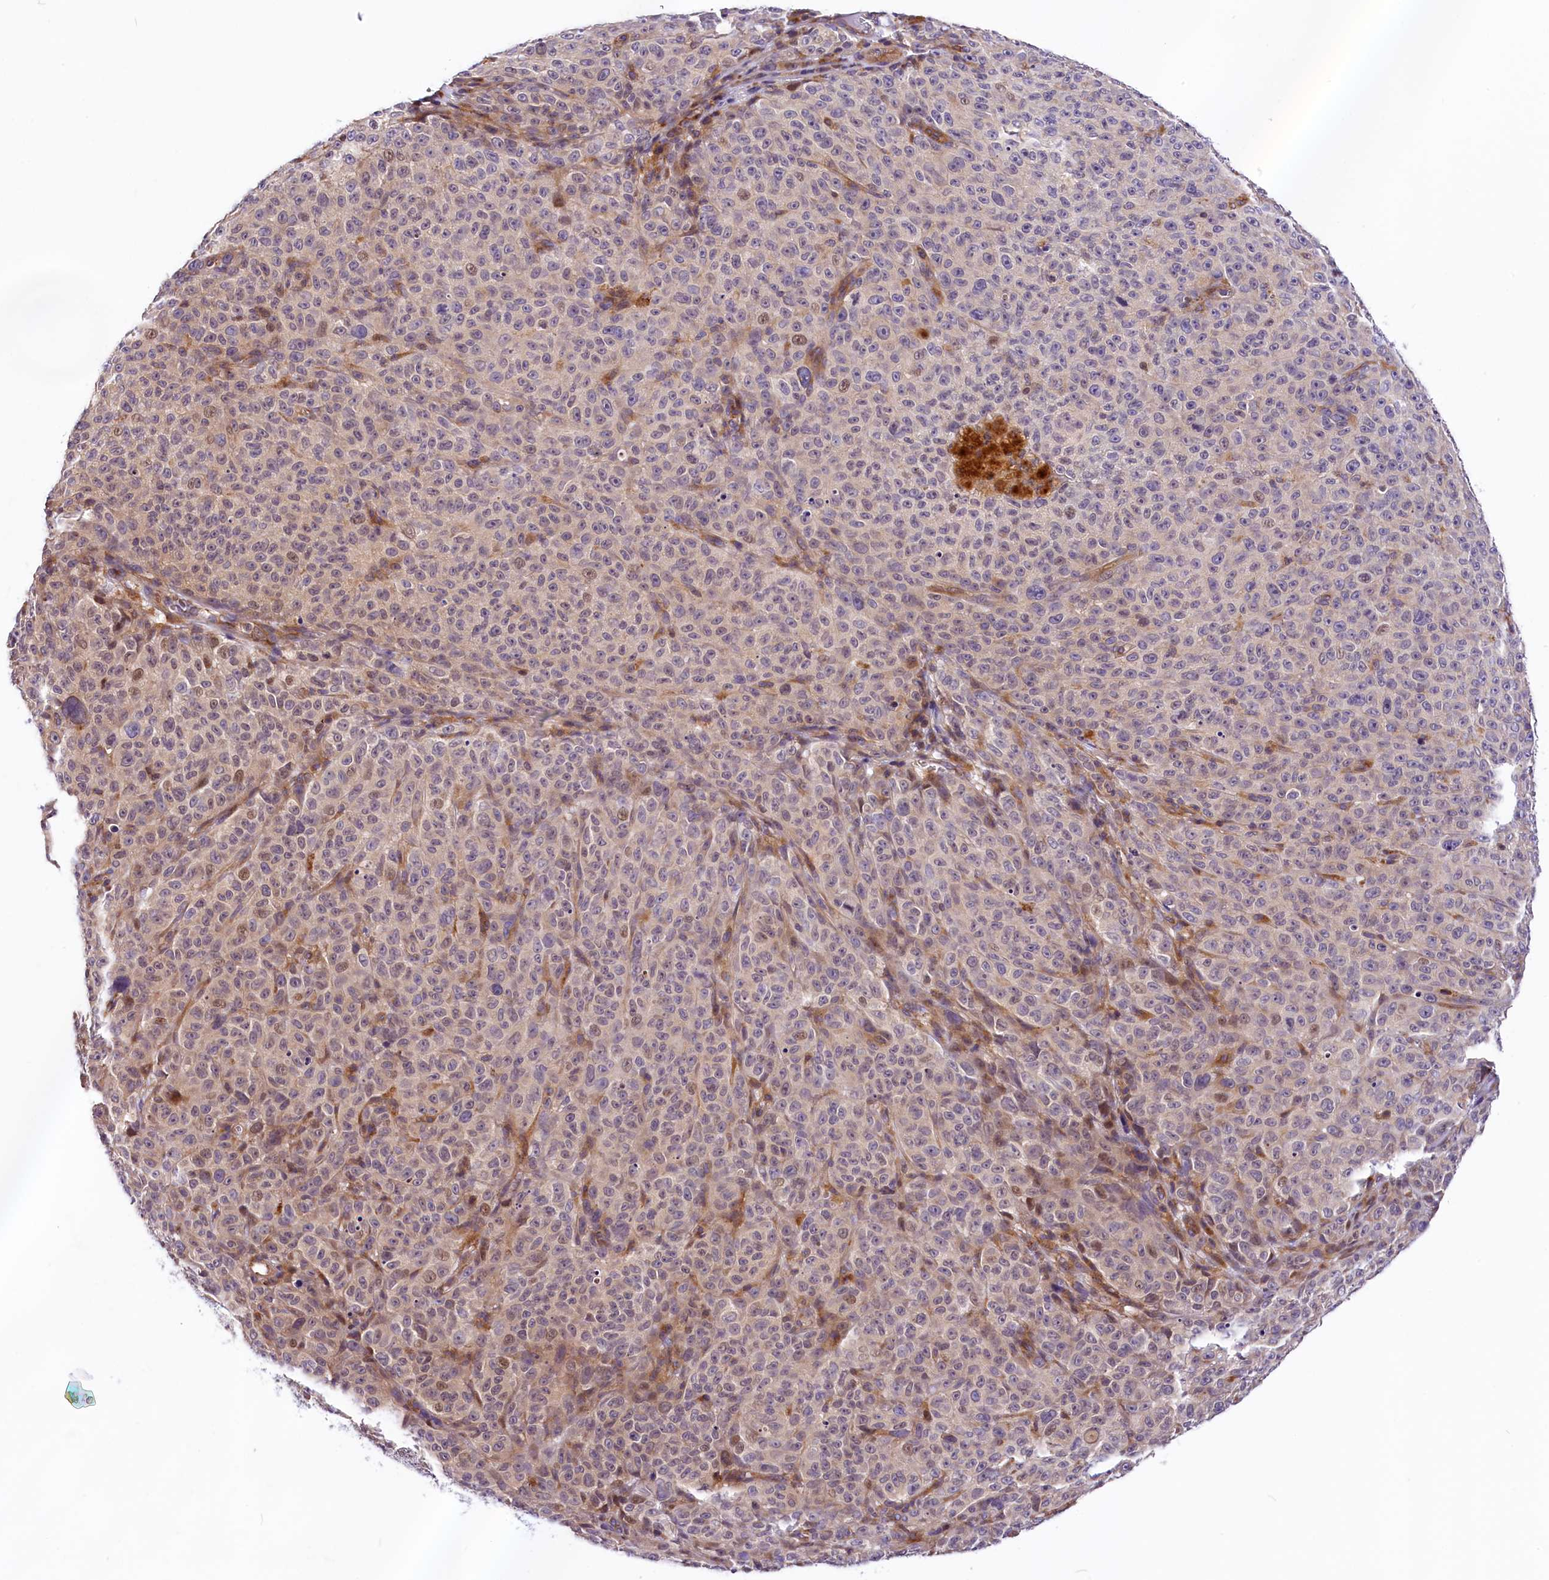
{"staining": {"intensity": "weak", "quantity": "<25%", "location": "nuclear"}, "tissue": "melanoma", "cell_type": "Tumor cells", "image_type": "cancer", "snomed": [{"axis": "morphology", "description": "Malignant melanoma, NOS"}, {"axis": "topography", "description": "Skin"}], "caption": "Melanoma was stained to show a protein in brown. There is no significant expression in tumor cells.", "gene": "ARMC6", "patient": {"sex": "female", "age": 82}}